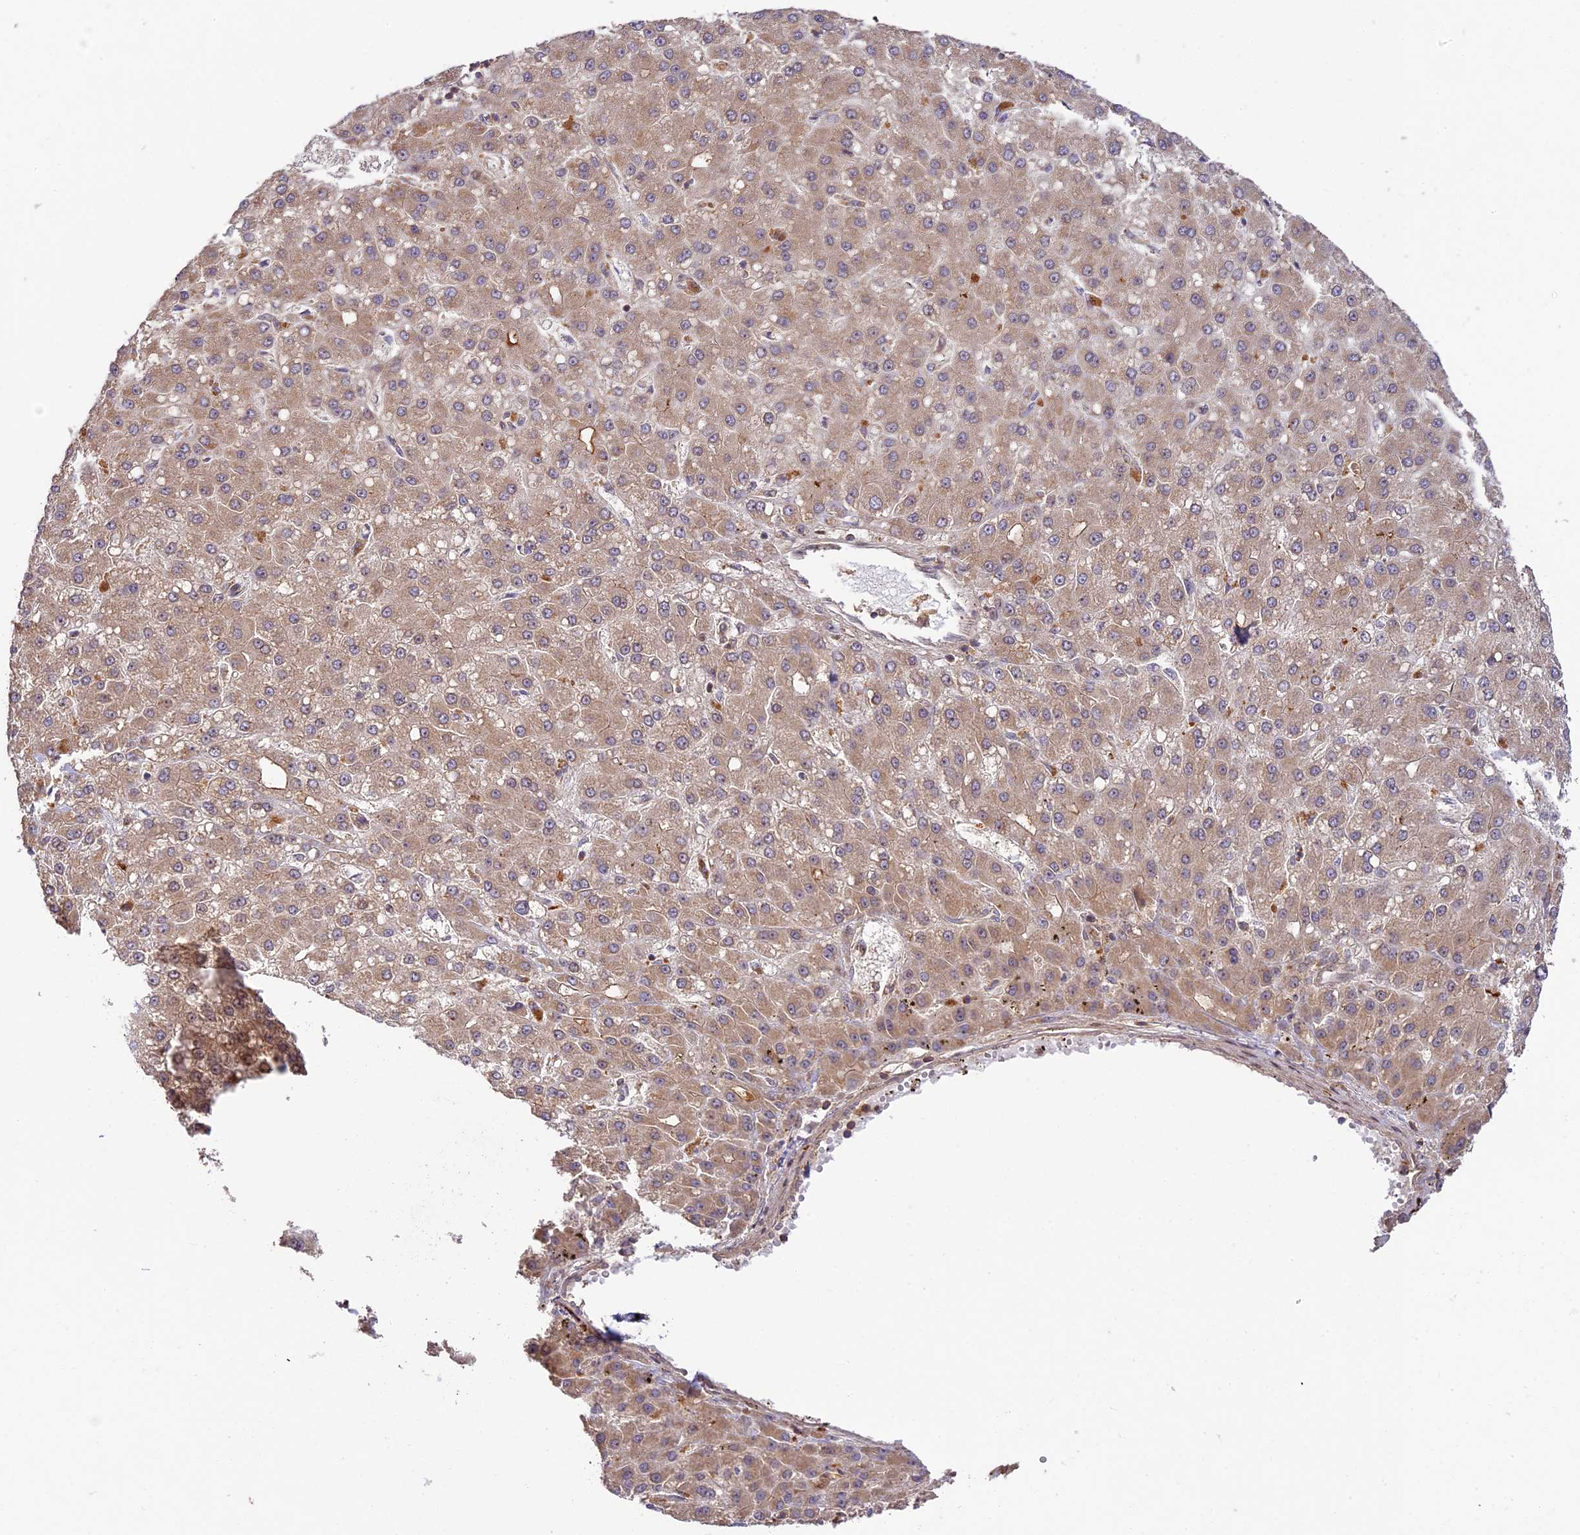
{"staining": {"intensity": "weak", "quantity": ">75%", "location": "cytoplasmic/membranous"}, "tissue": "liver cancer", "cell_type": "Tumor cells", "image_type": "cancer", "snomed": [{"axis": "morphology", "description": "Carcinoma, Hepatocellular, NOS"}, {"axis": "topography", "description": "Liver"}], "caption": "Human liver cancer stained with a brown dye displays weak cytoplasmic/membranous positive expression in approximately >75% of tumor cells.", "gene": "DGKH", "patient": {"sex": "male", "age": 67}}